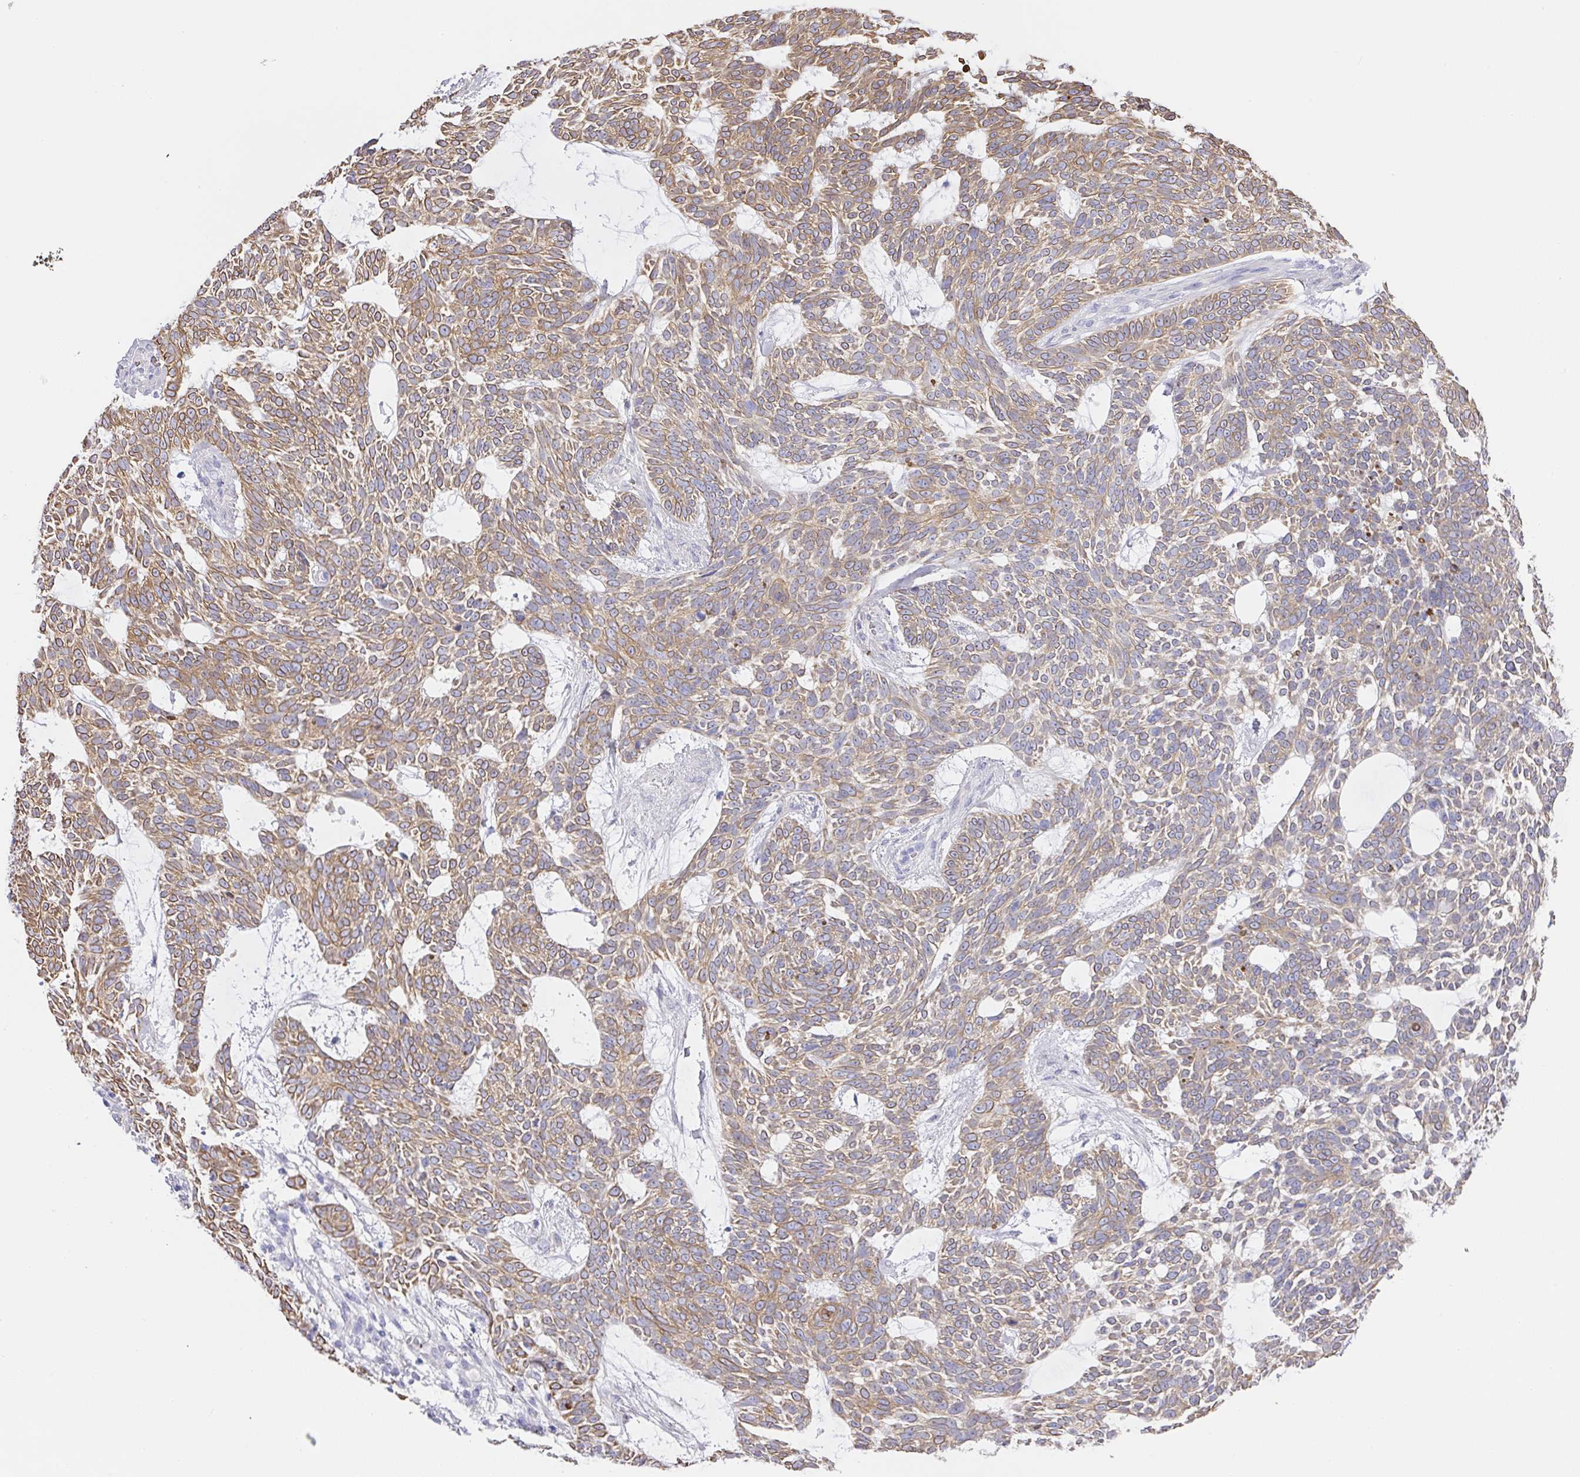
{"staining": {"intensity": "moderate", "quantity": ">75%", "location": "cytoplasmic/membranous"}, "tissue": "skin cancer", "cell_type": "Tumor cells", "image_type": "cancer", "snomed": [{"axis": "morphology", "description": "Basal cell carcinoma"}, {"axis": "topography", "description": "Skin"}], "caption": "High-power microscopy captured an immunohistochemistry micrograph of skin cancer (basal cell carcinoma), revealing moderate cytoplasmic/membranous positivity in about >75% of tumor cells.", "gene": "TARM1", "patient": {"sex": "male", "age": 75}}